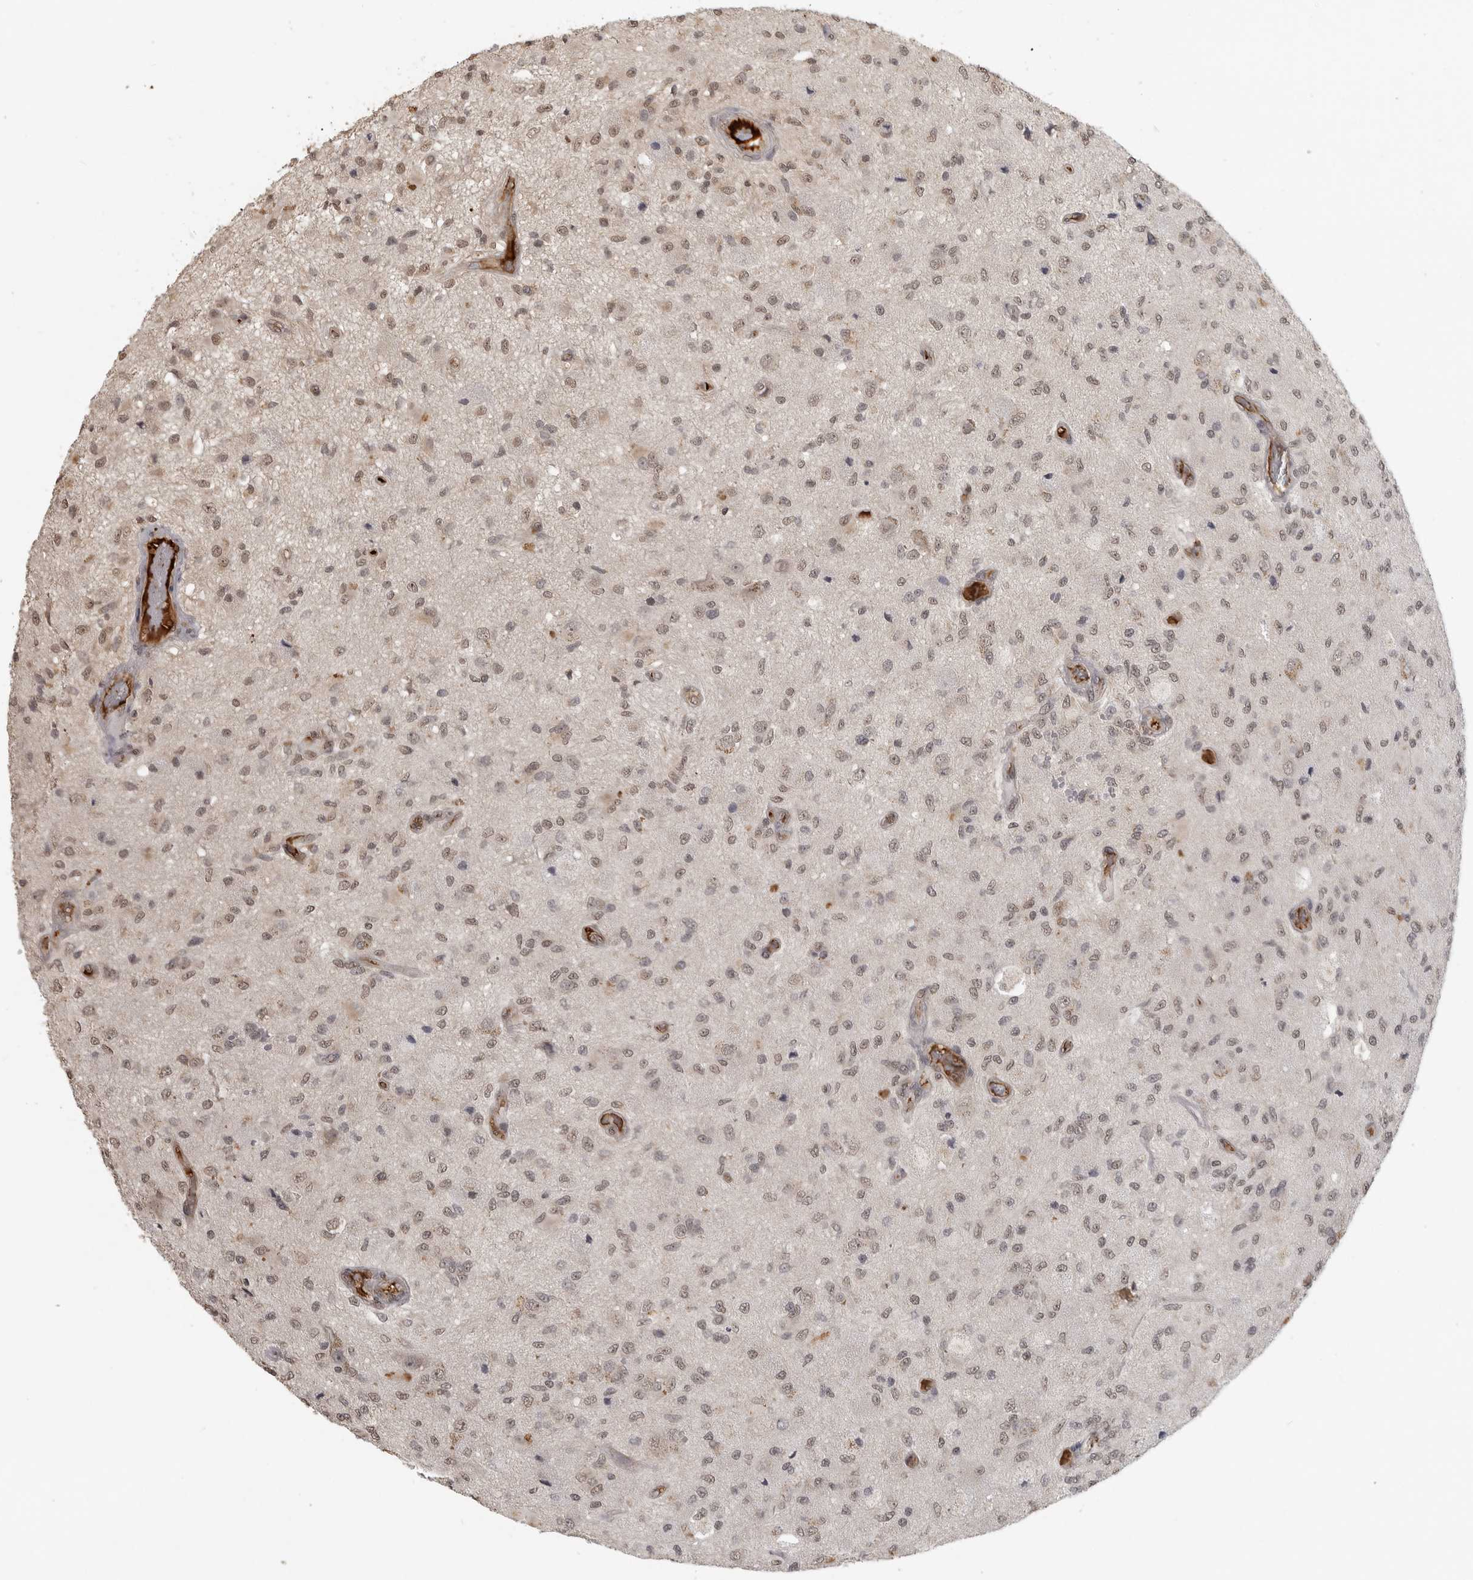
{"staining": {"intensity": "moderate", "quantity": "25%-75%", "location": "nuclear"}, "tissue": "glioma", "cell_type": "Tumor cells", "image_type": "cancer", "snomed": [{"axis": "morphology", "description": "Normal tissue, NOS"}, {"axis": "morphology", "description": "Glioma, malignant, High grade"}, {"axis": "topography", "description": "Cerebral cortex"}], "caption": "This is an image of IHC staining of malignant high-grade glioma, which shows moderate positivity in the nuclear of tumor cells.", "gene": "CLOCK", "patient": {"sex": "male", "age": 77}}